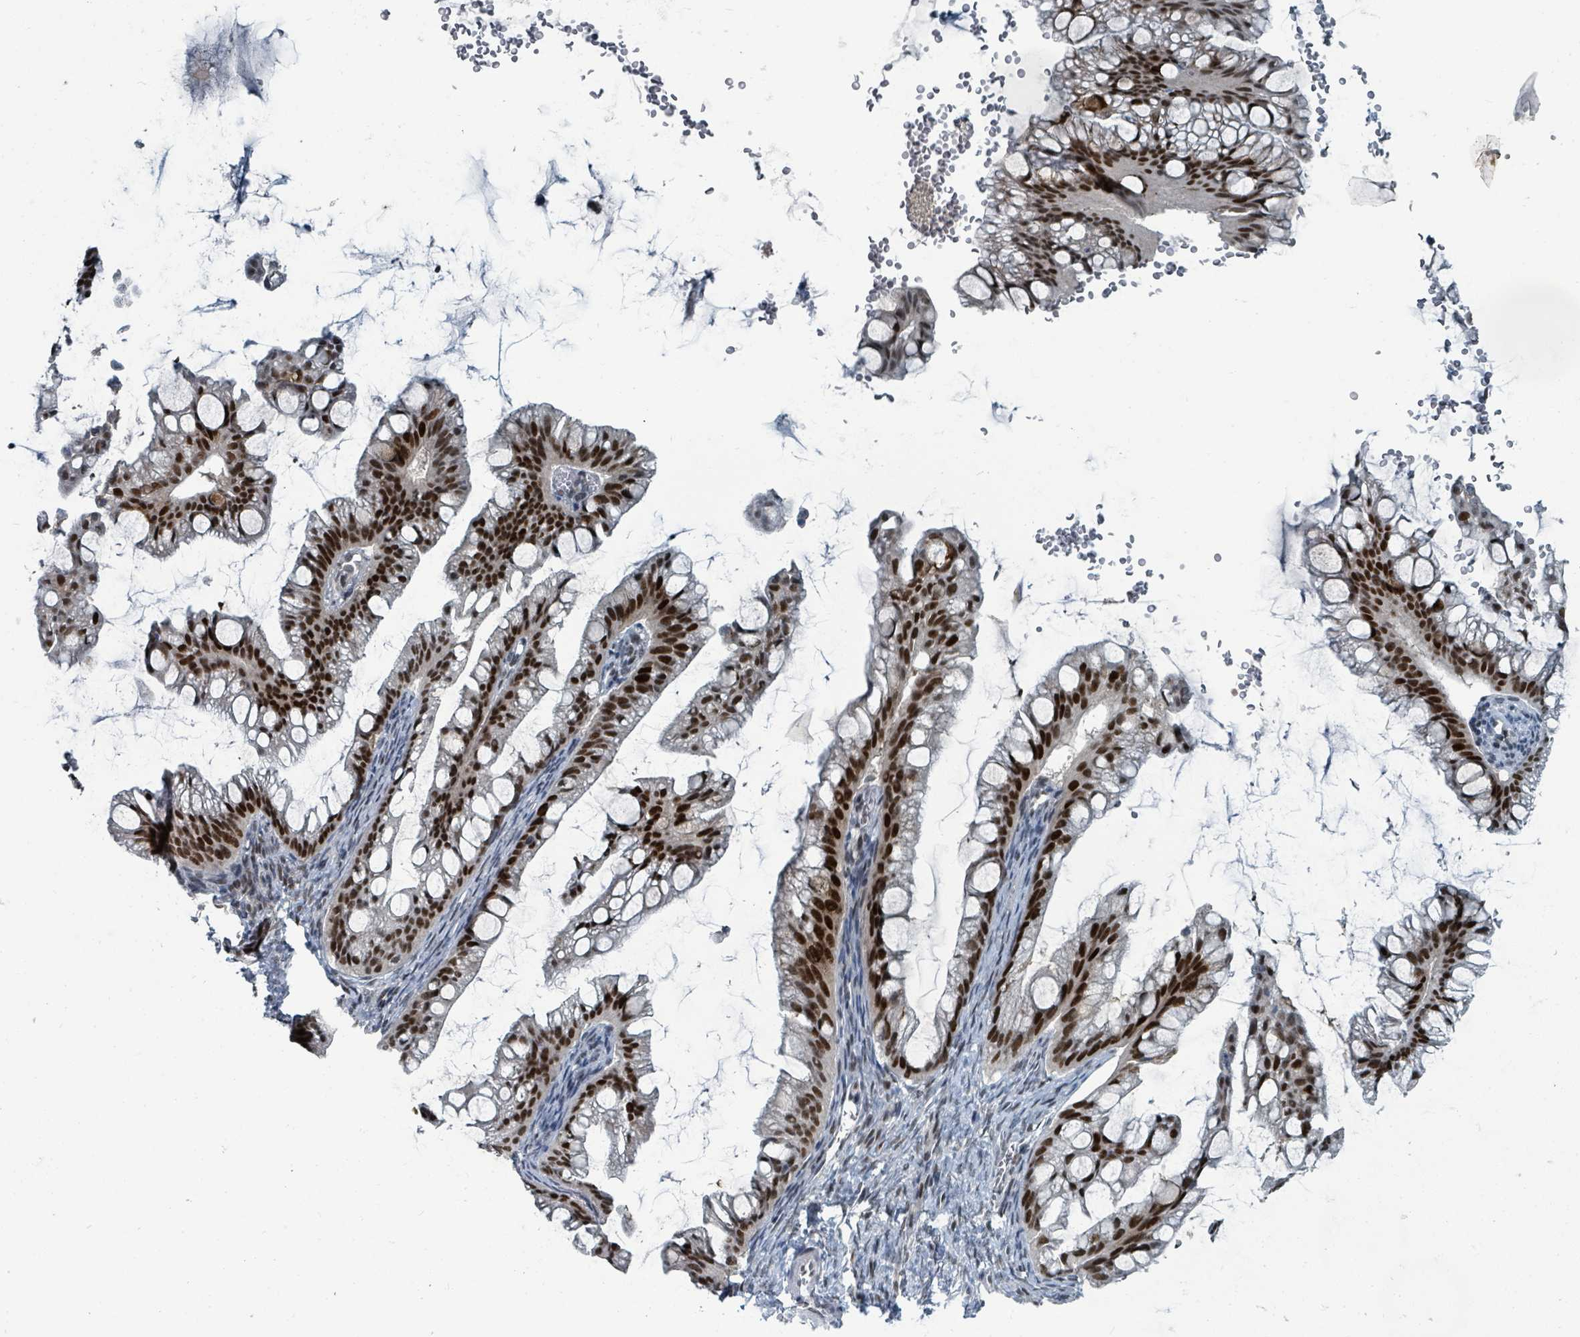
{"staining": {"intensity": "strong", "quantity": ">75%", "location": "nuclear"}, "tissue": "ovarian cancer", "cell_type": "Tumor cells", "image_type": "cancer", "snomed": [{"axis": "morphology", "description": "Cystadenocarcinoma, mucinous, NOS"}, {"axis": "topography", "description": "Ovary"}], "caption": "Ovarian cancer tissue demonstrates strong nuclear staining in approximately >75% of tumor cells", "gene": "UCK1", "patient": {"sex": "female", "age": 73}}